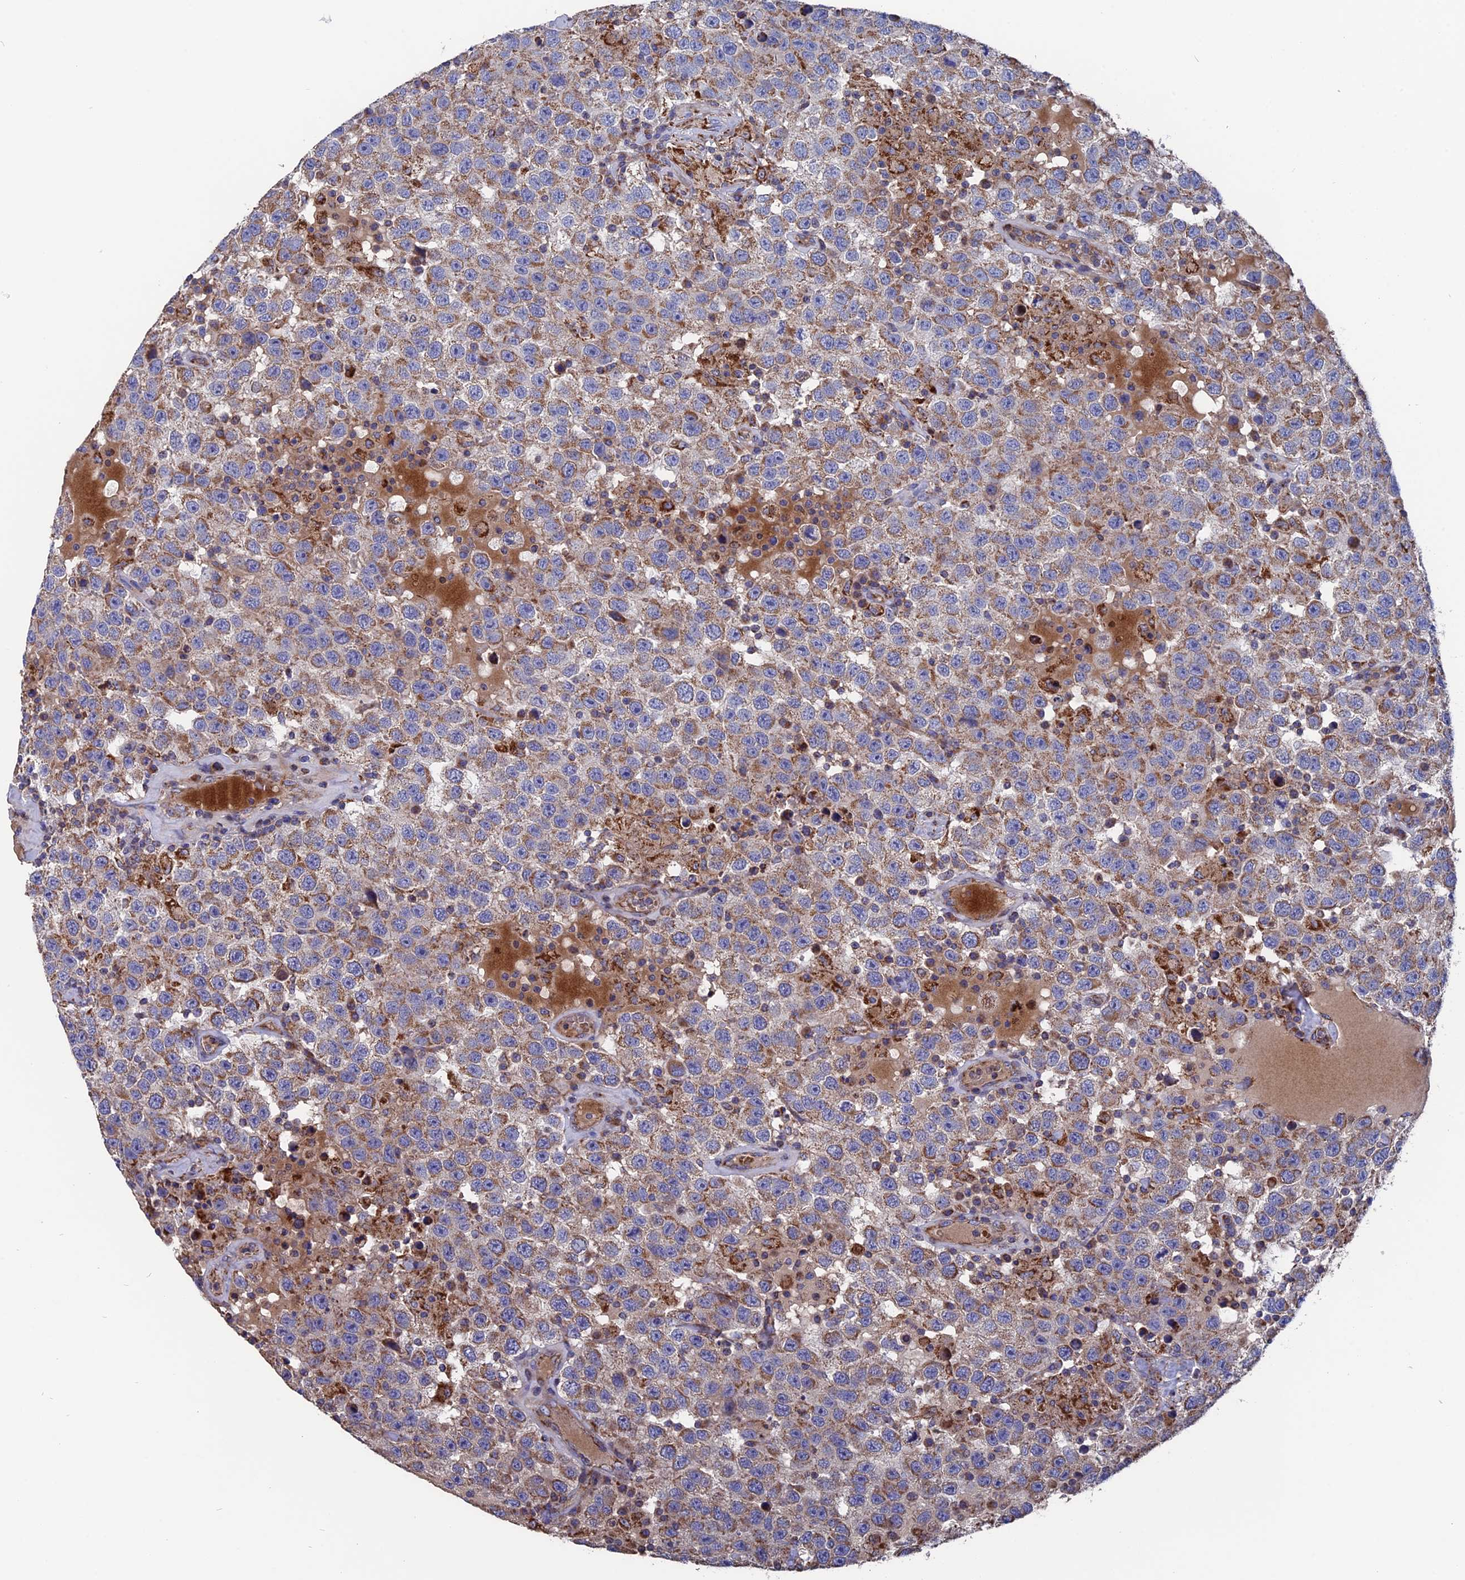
{"staining": {"intensity": "moderate", "quantity": "25%-75%", "location": "cytoplasmic/membranous"}, "tissue": "testis cancer", "cell_type": "Tumor cells", "image_type": "cancer", "snomed": [{"axis": "morphology", "description": "Seminoma, NOS"}, {"axis": "topography", "description": "Testis"}], "caption": "A brown stain highlights moderate cytoplasmic/membranous staining of a protein in human seminoma (testis) tumor cells. (DAB (3,3'-diaminobenzidine) IHC, brown staining for protein, blue staining for nuclei).", "gene": "TGFA", "patient": {"sex": "male", "age": 41}}